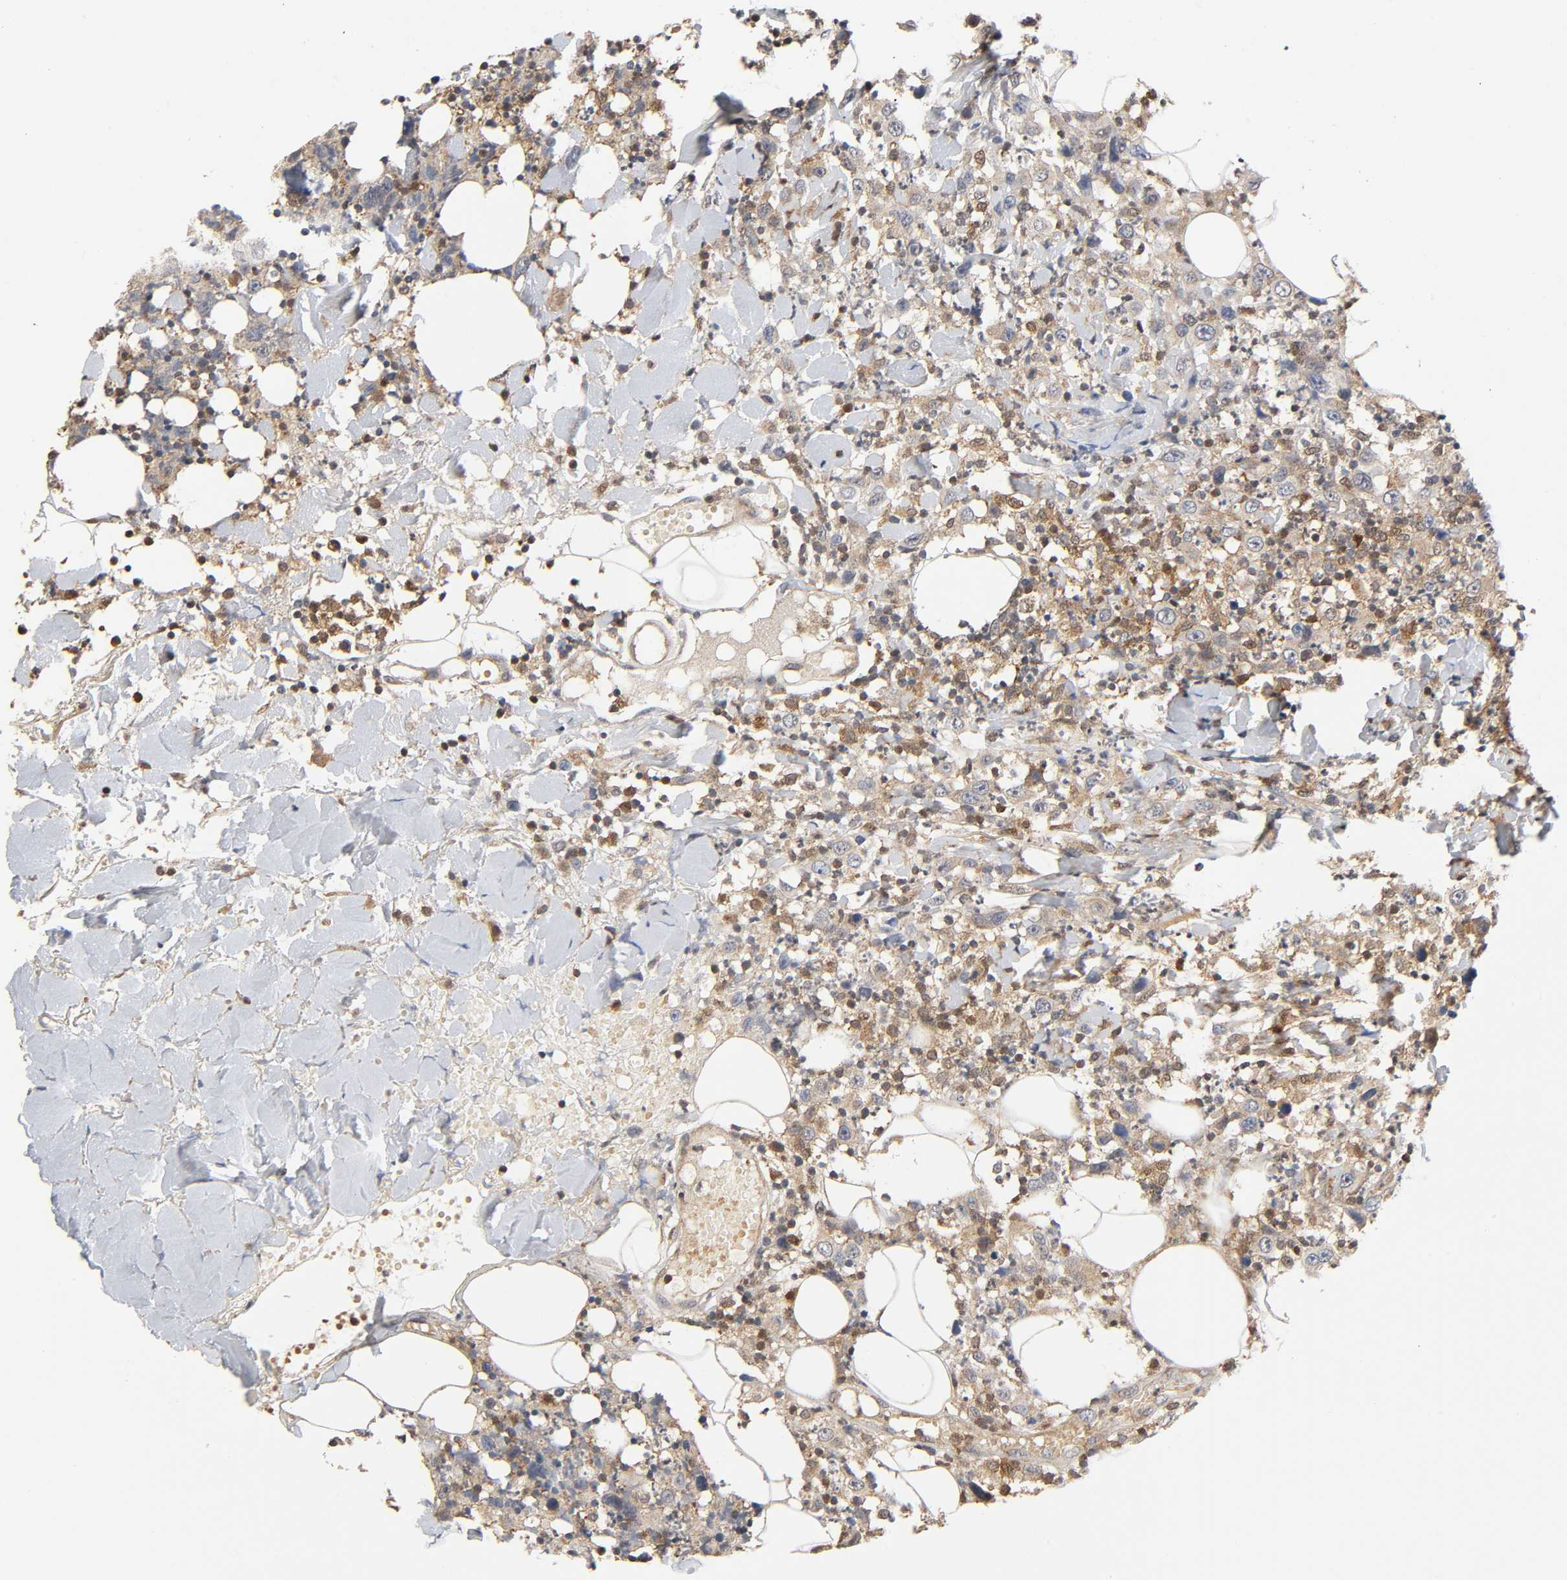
{"staining": {"intensity": "weak", "quantity": ">75%", "location": "cytoplasmic/membranous,nuclear"}, "tissue": "thyroid cancer", "cell_type": "Tumor cells", "image_type": "cancer", "snomed": [{"axis": "morphology", "description": "Carcinoma, NOS"}, {"axis": "topography", "description": "Thyroid gland"}], "caption": "Protein expression analysis of human thyroid carcinoma reveals weak cytoplasmic/membranous and nuclear staining in about >75% of tumor cells. The staining was performed using DAB to visualize the protein expression in brown, while the nuclei were stained in blue with hematoxylin (Magnification: 20x).", "gene": "CASP9", "patient": {"sex": "female", "age": 77}}